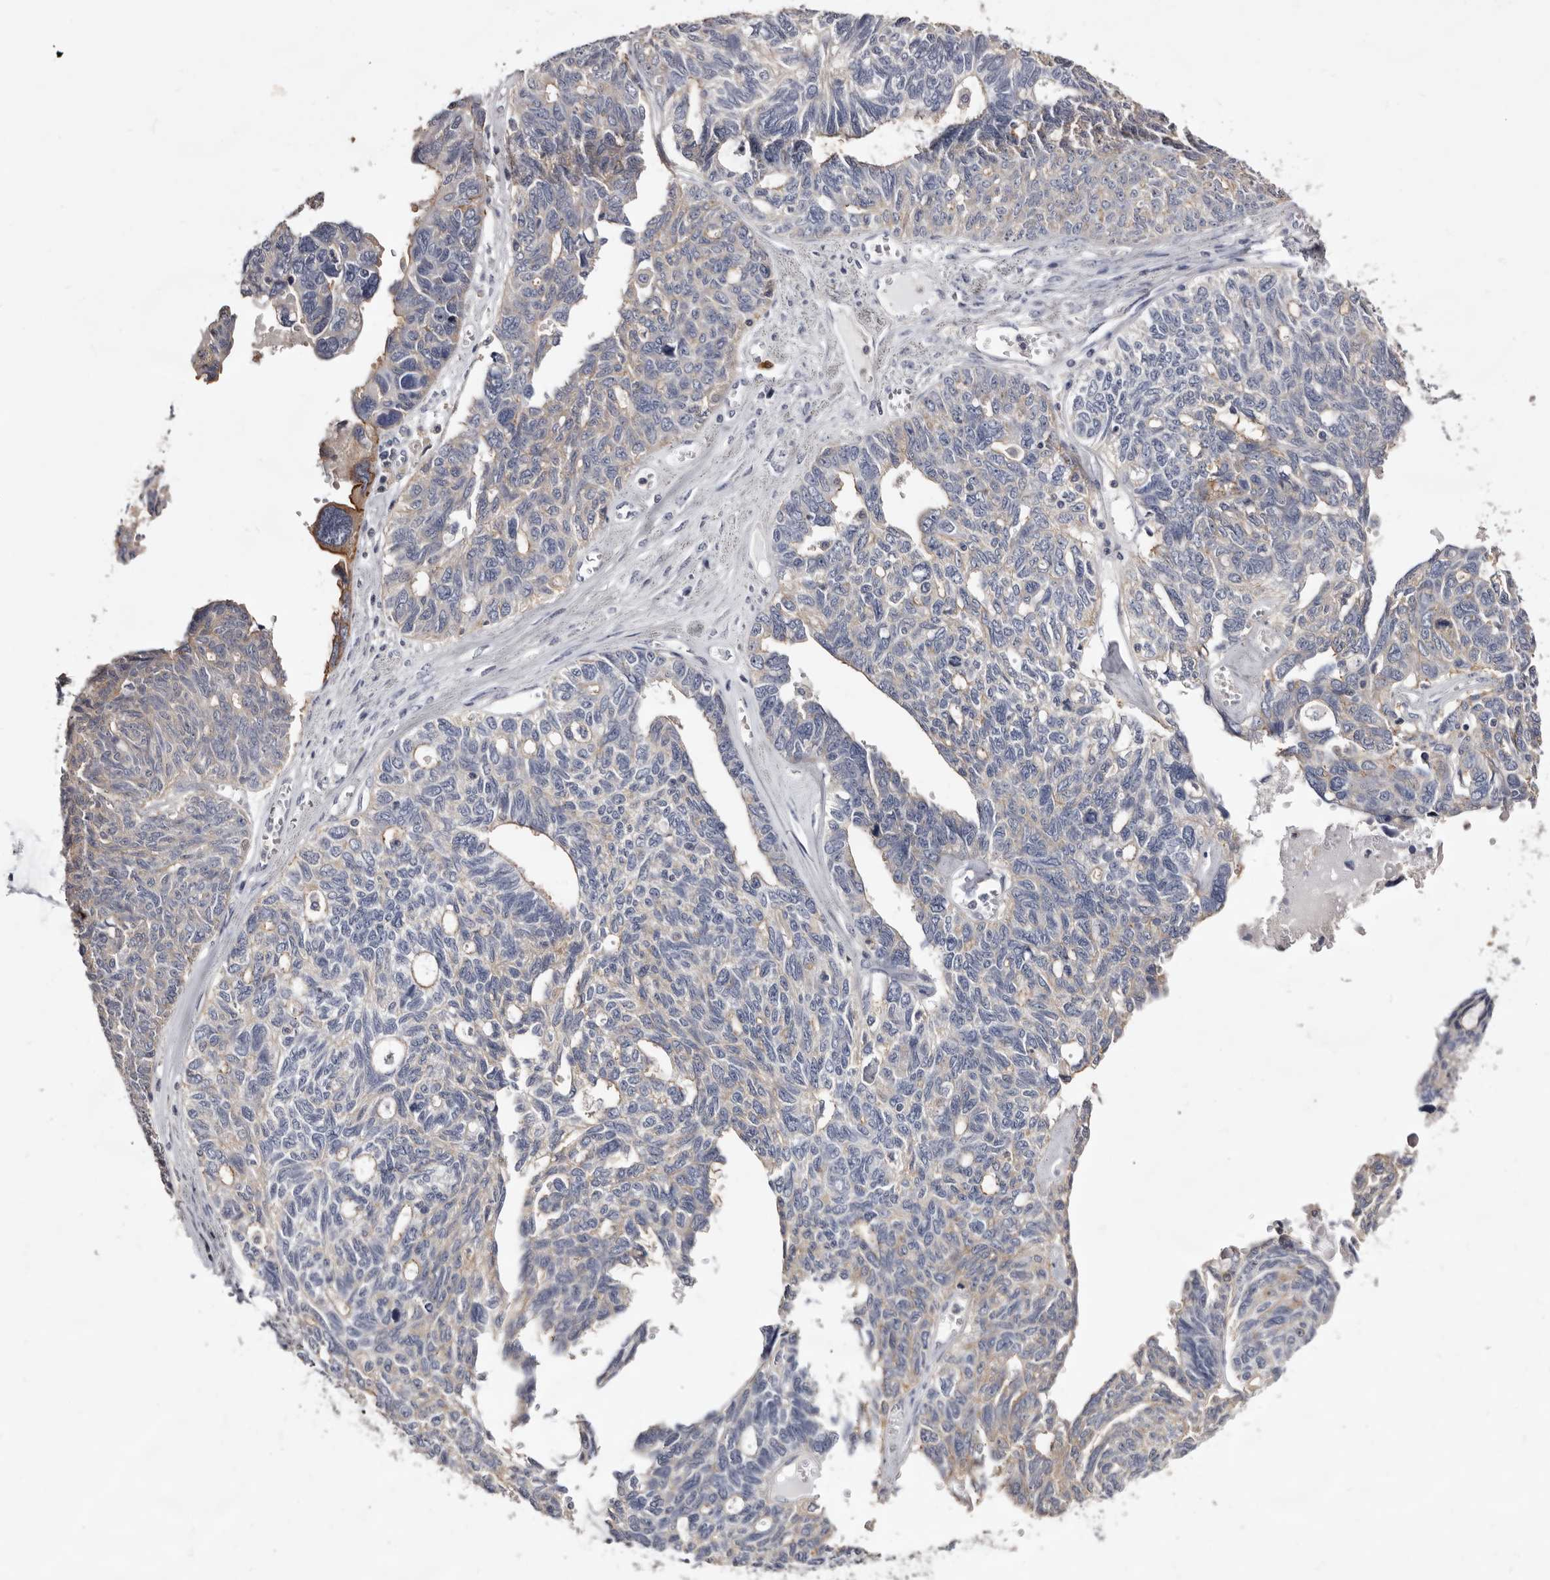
{"staining": {"intensity": "moderate", "quantity": "<25%", "location": "cytoplasmic/membranous"}, "tissue": "ovarian cancer", "cell_type": "Tumor cells", "image_type": "cancer", "snomed": [{"axis": "morphology", "description": "Cystadenocarcinoma, serous, NOS"}, {"axis": "topography", "description": "Ovary"}], "caption": "A histopathology image showing moderate cytoplasmic/membranous expression in about <25% of tumor cells in ovarian serous cystadenocarcinoma, as visualized by brown immunohistochemical staining.", "gene": "LAD1", "patient": {"sex": "female", "age": 79}}